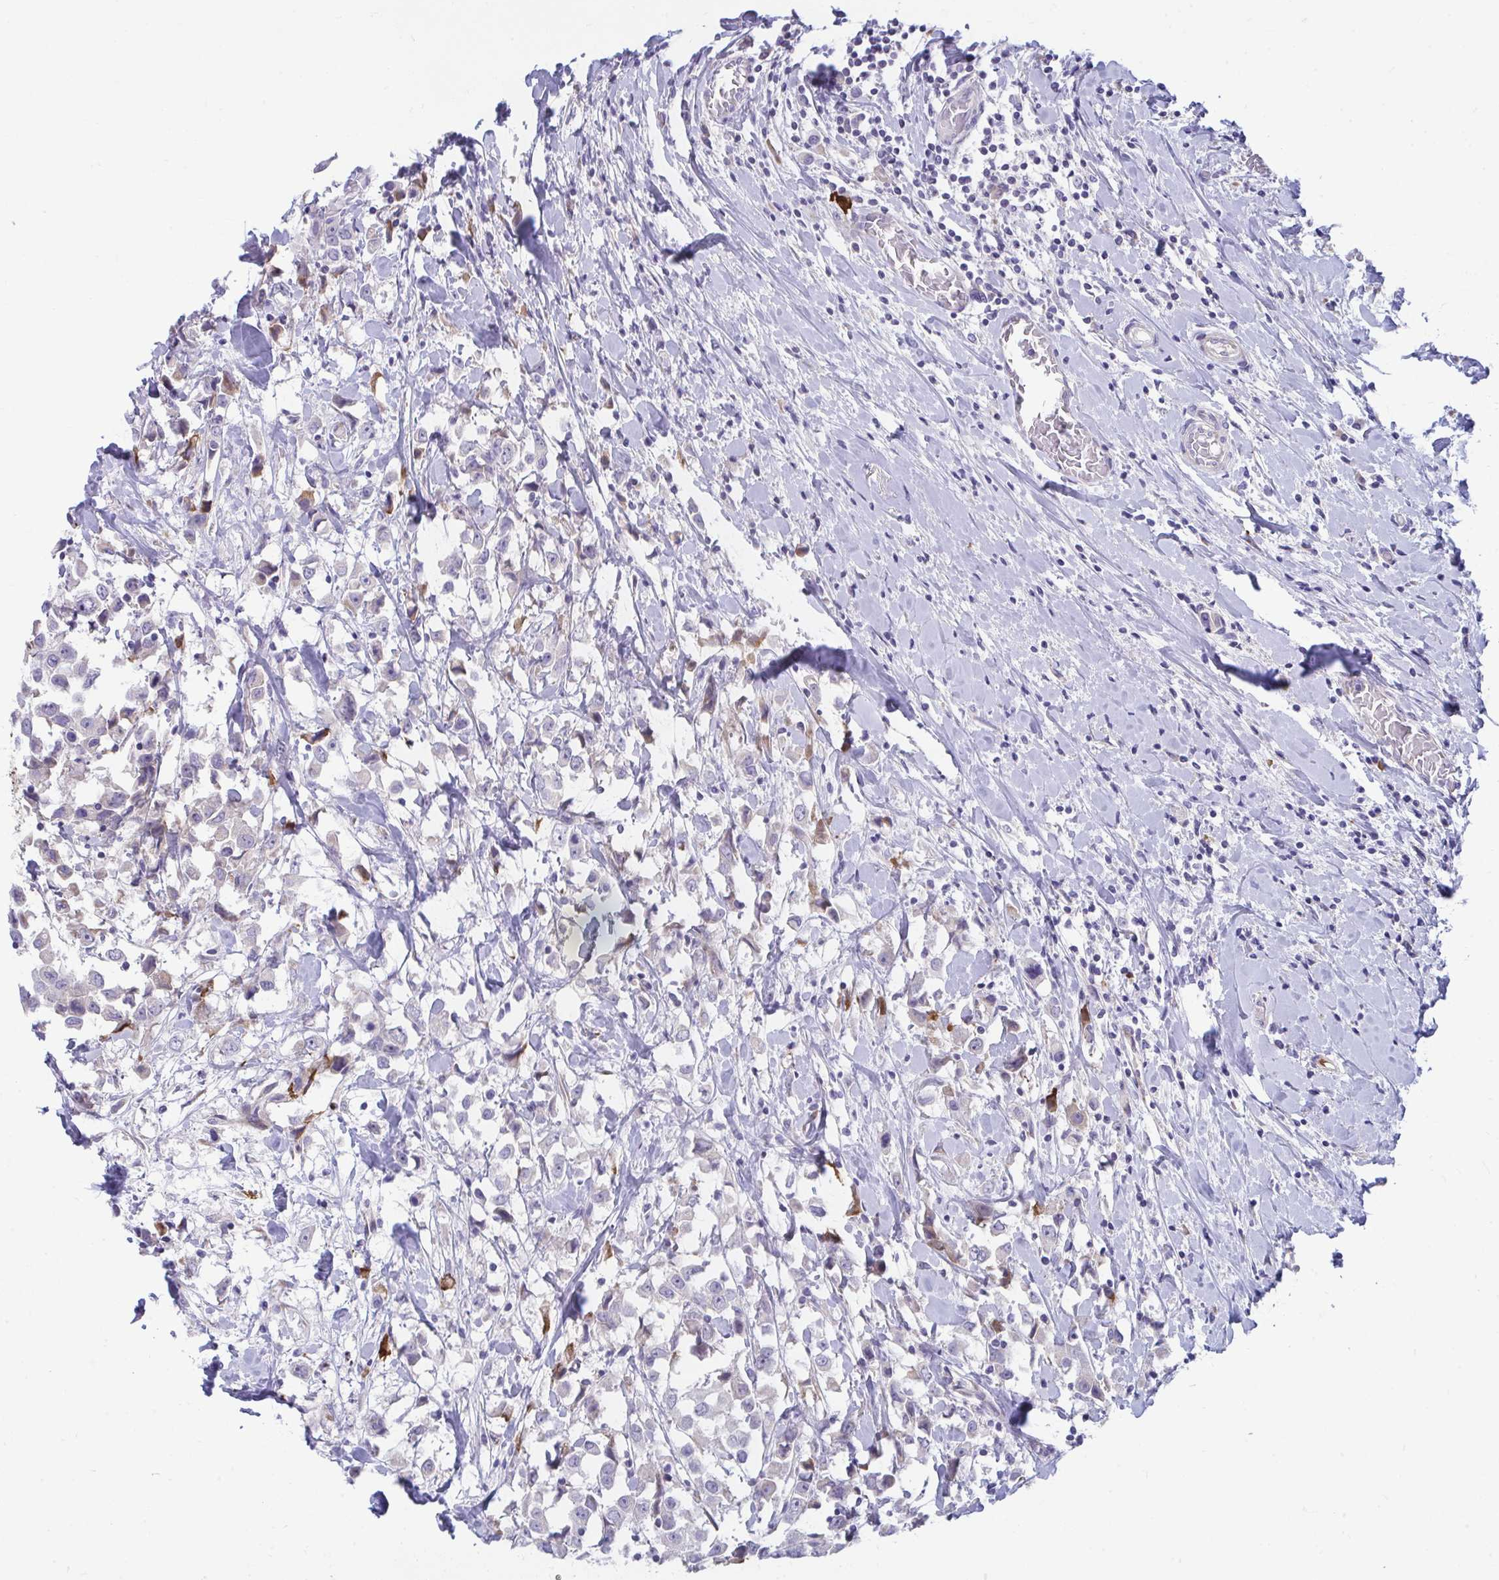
{"staining": {"intensity": "negative", "quantity": "none", "location": "none"}, "tissue": "breast cancer", "cell_type": "Tumor cells", "image_type": "cancer", "snomed": [{"axis": "morphology", "description": "Duct carcinoma"}, {"axis": "topography", "description": "Breast"}], "caption": "The immunohistochemistry micrograph has no significant expression in tumor cells of breast invasive ductal carcinoma tissue.", "gene": "PIGZ", "patient": {"sex": "female", "age": 61}}